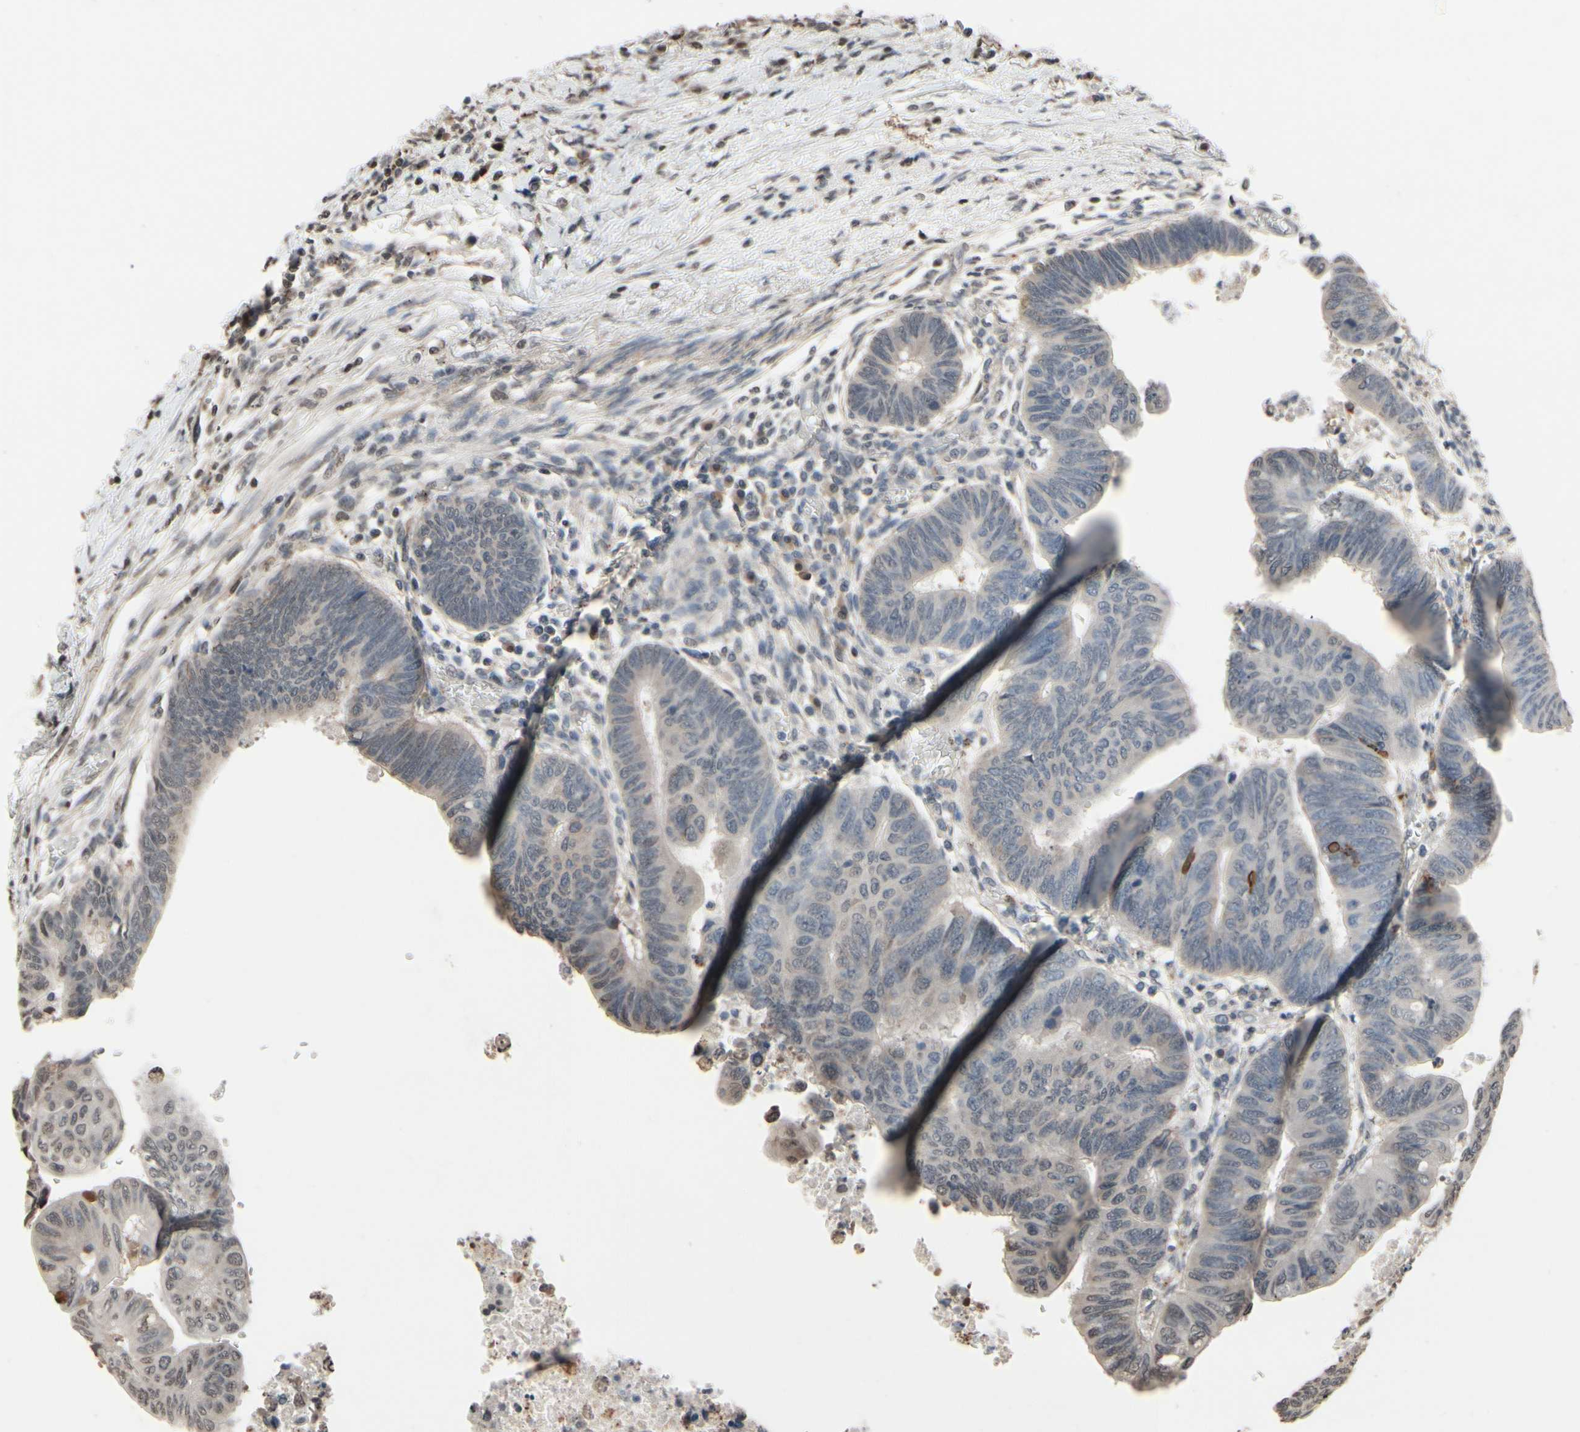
{"staining": {"intensity": "negative", "quantity": "none", "location": "none"}, "tissue": "colorectal cancer", "cell_type": "Tumor cells", "image_type": "cancer", "snomed": [{"axis": "morphology", "description": "Normal tissue, NOS"}, {"axis": "morphology", "description": "Adenocarcinoma, NOS"}, {"axis": "topography", "description": "Rectum"}, {"axis": "topography", "description": "Peripheral nerve tissue"}], "caption": "Histopathology image shows no significant protein positivity in tumor cells of colorectal cancer (adenocarcinoma).", "gene": "HIPK2", "patient": {"sex": "male", "age": 92}}